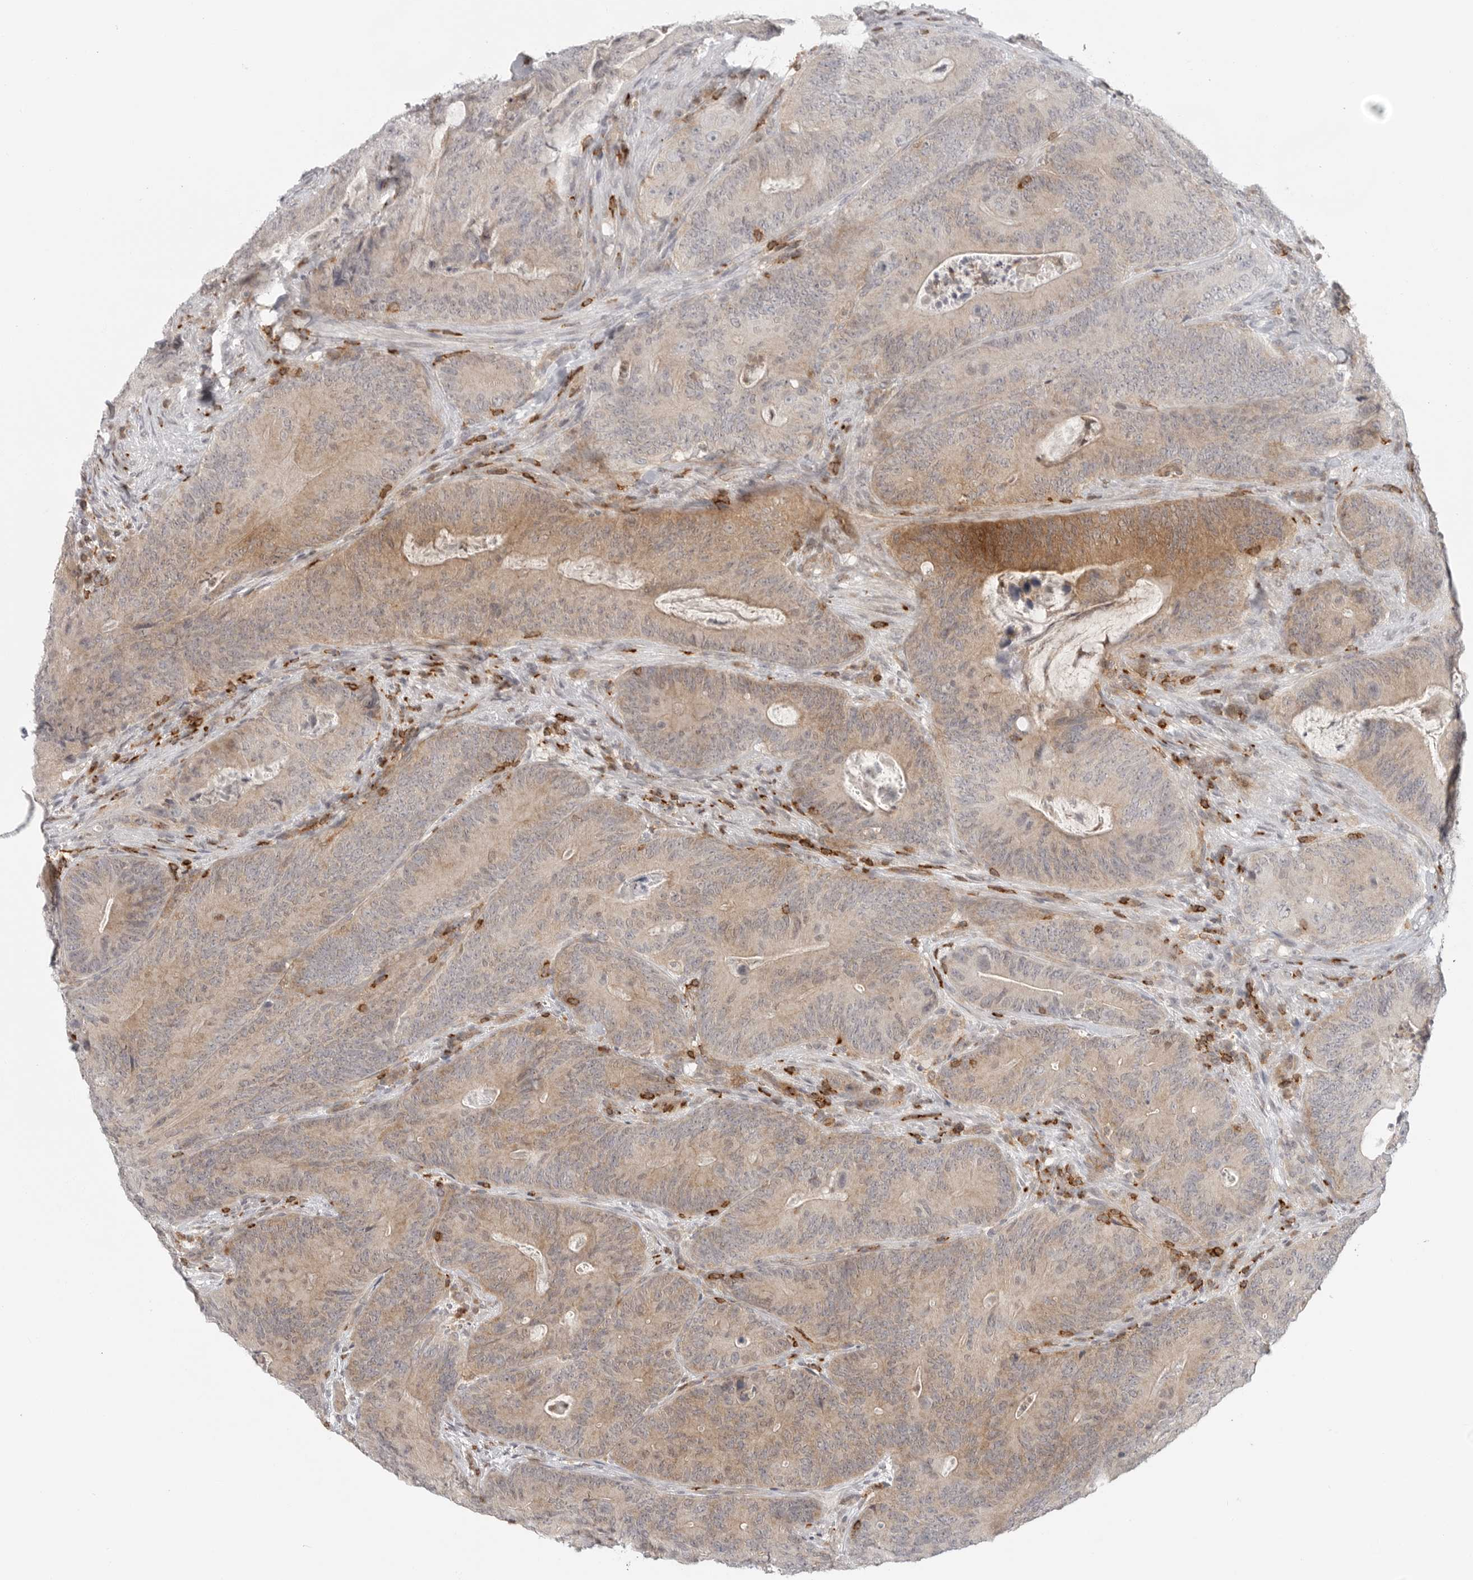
{"staining": {"intensity": "weak", "quantity": "25%-75%", "location": "cytoplasmic/membranous"}, "tissue": "colorectal cancer", "cell_type": "Tumor cells", "image_type": "cancer", "snomed": [{"axis": "morphology", "description": "Normal tissue, NOS"}, {"axis": "topography", "description": "Colon"}], "caption": "Colorectal cancer stained with a protein marker displays weak staining in tumor cells.", "gene": "SH3KBP1", "patient": {"sex": "female", "age": 82}}